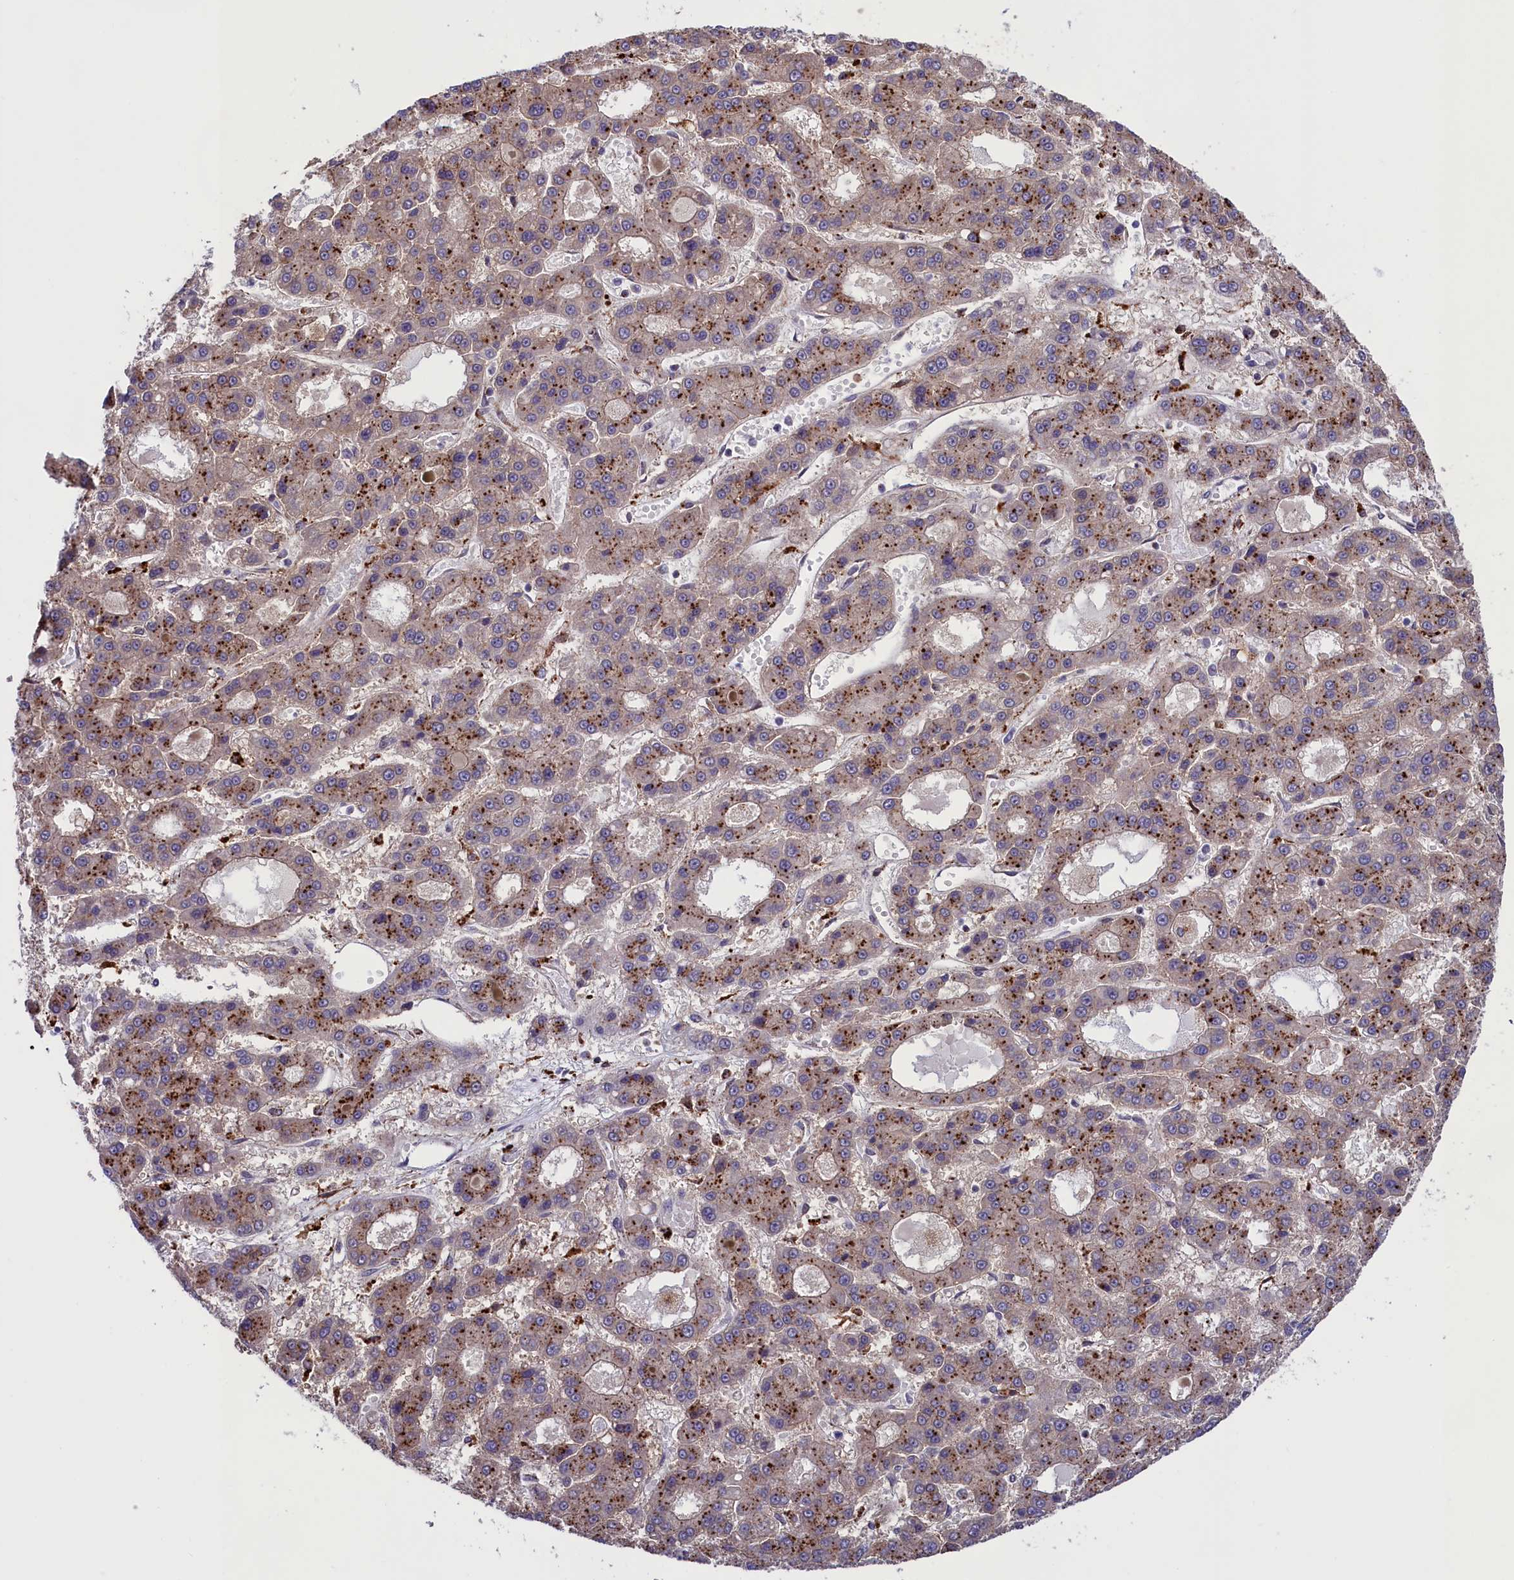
{"staining": {"intensity": "strong", "quantity": "25%-75%", "location": "cytoplasmic/membranous"}, "tissue": "liver cancer", "cell_type": "Tumor cells", "image_type": "cancer", "snomed": [{"axis": "morphology", "description": "Carcinoma, Hepatocellular, NOS"}, {"axis": "topography", "description": "Liver"}], "caption": "Approximately 25%-75% of tumor cells in human liver cancer display strong cytoplasmic/membranous protein positivity as visualized by brown immunohistochemical staining.", "gene": "MAN2B1", "patient": {"sex": "male", "age": 70}}